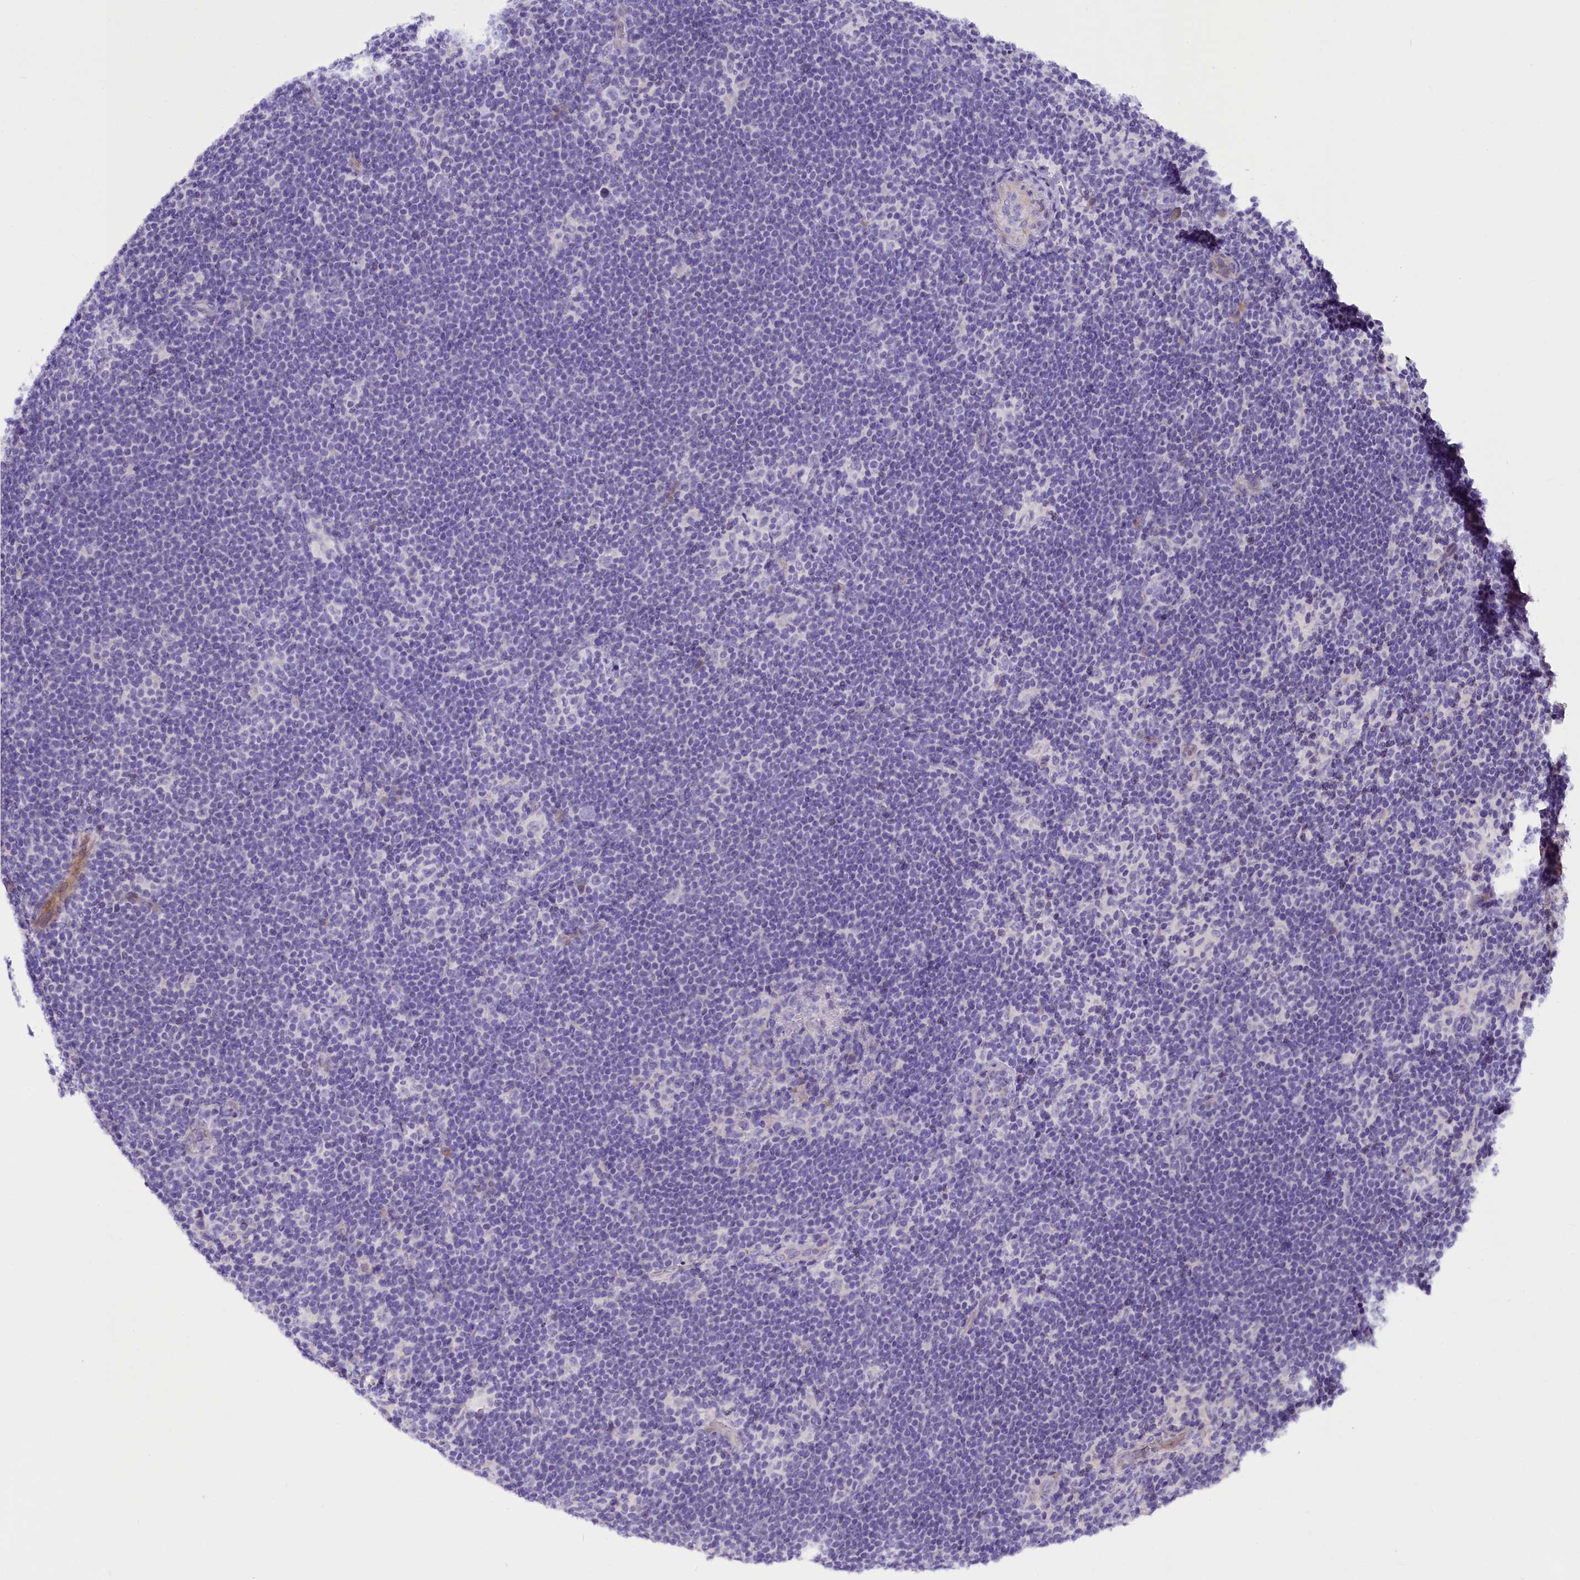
{"staining": {"intensity": "negative", "quantity": "none", "location": "none"}, "tissue": "lymphoma", "cell_type": "Tumor cells", "image_type": "cancer", "snomed": [{"axis": "morphology", "description": "Hodgkin's disease, NOS"}, {"axis": "topography", "description": "Lymph node"}], "caption": "Tumor cells are negative for brown protein staining in Hodgkin's disease. (Brightfield microscopy of DAB immunohistochemistry (IHC) at high magnification).", "gene": "RTTN", "patient": {"sex": "female", "age": 57}}